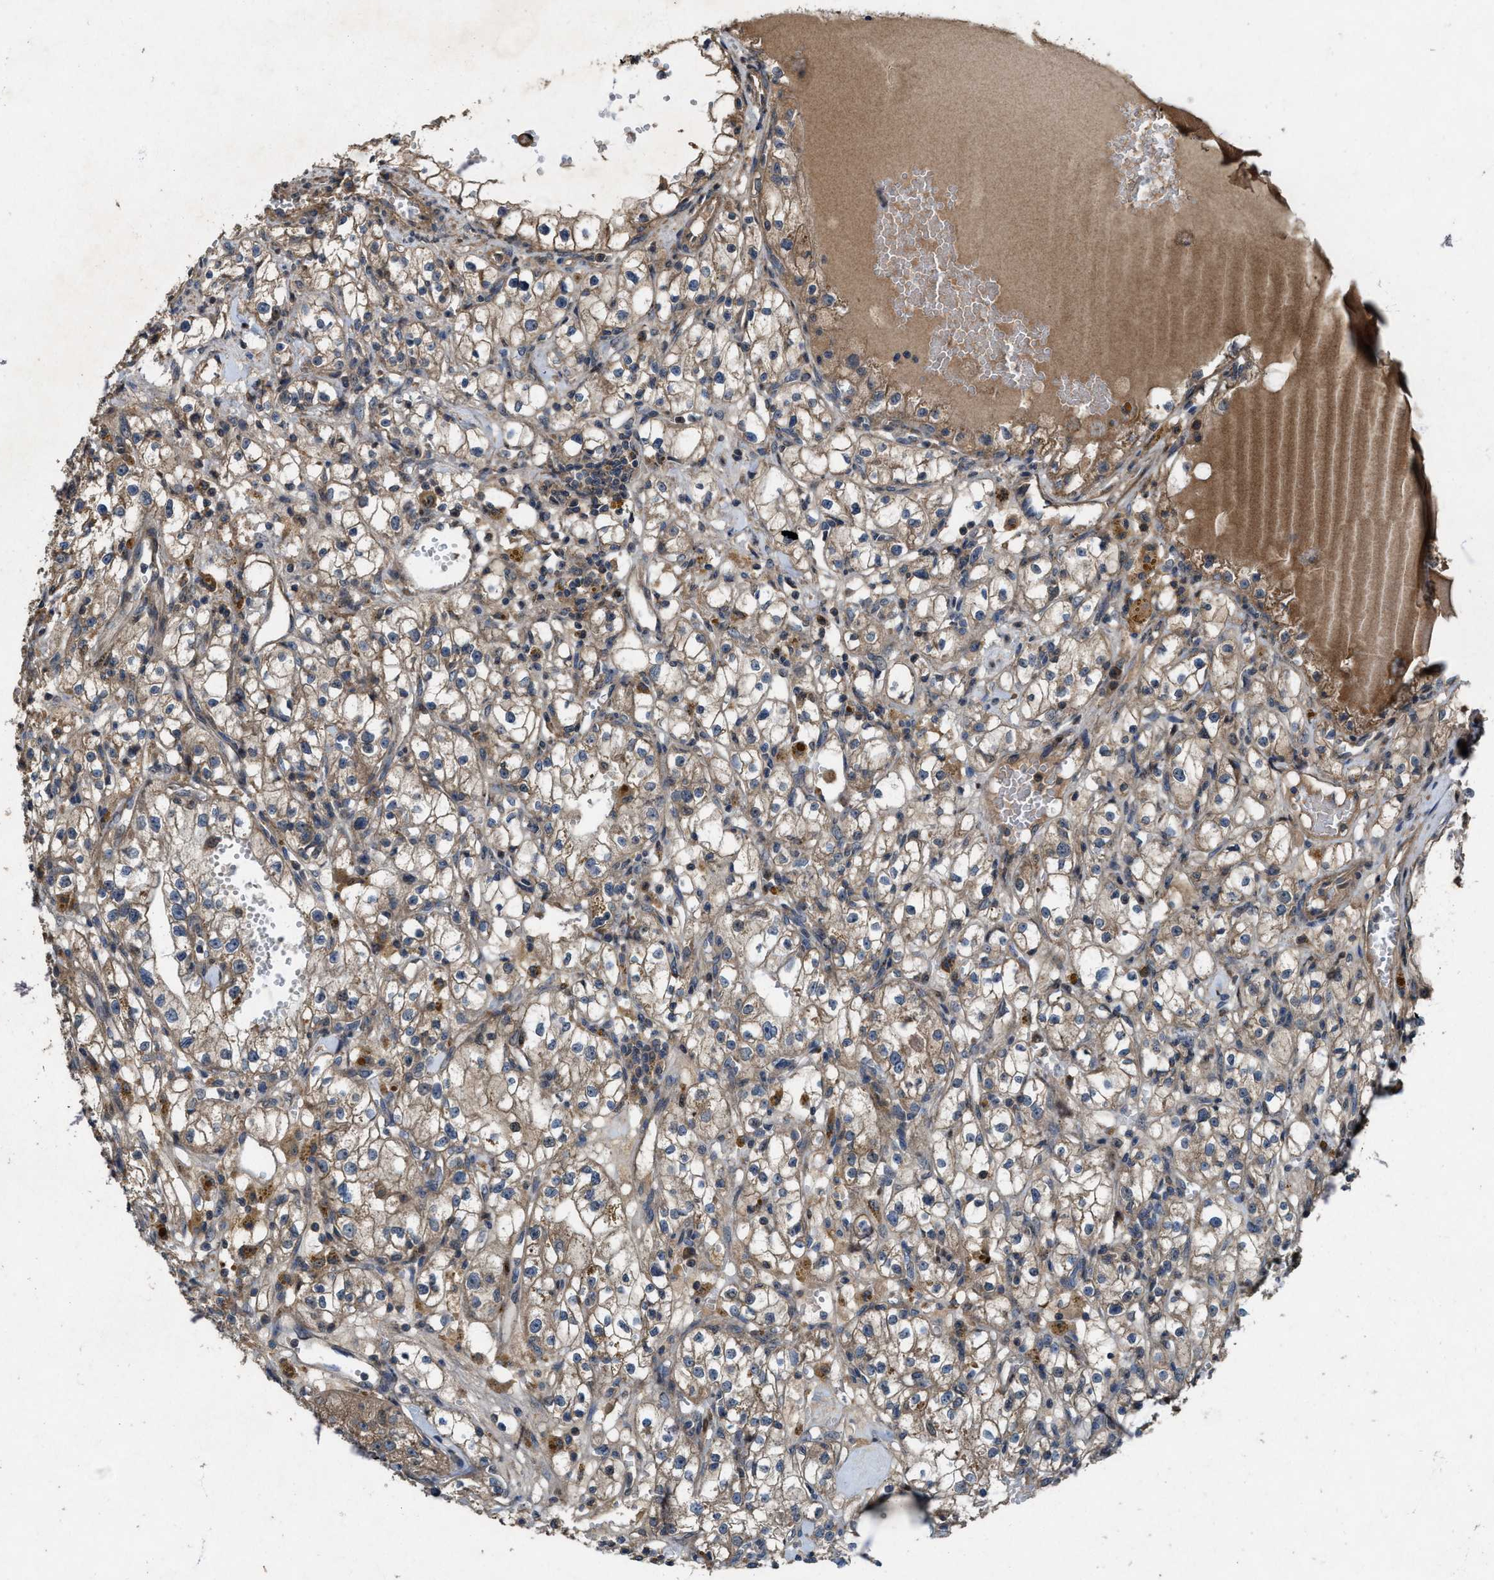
{"staining": {"intensity": "moderate", "quantity": ">75%", "location": "cytoplasmic/membranous"}, "tissue": "renal cancer", "cell_type": "Tumor cells", "image_type": "cancer", "snomed": [{"axis": "morphology", "description": "Adenocarcinoma, NOS"}, {"axis": "topography", "description": "Kidney"}], "caption": "A histopathology image showing moderate cytoplasmic/membranous expression in approximately >75% of tumor cells in renal cancer (adenocarcinoma), as visualized by brown immunohistochemical staining.", "gene": "PDP2", "patient": {"sex": "male", "age": 56}}